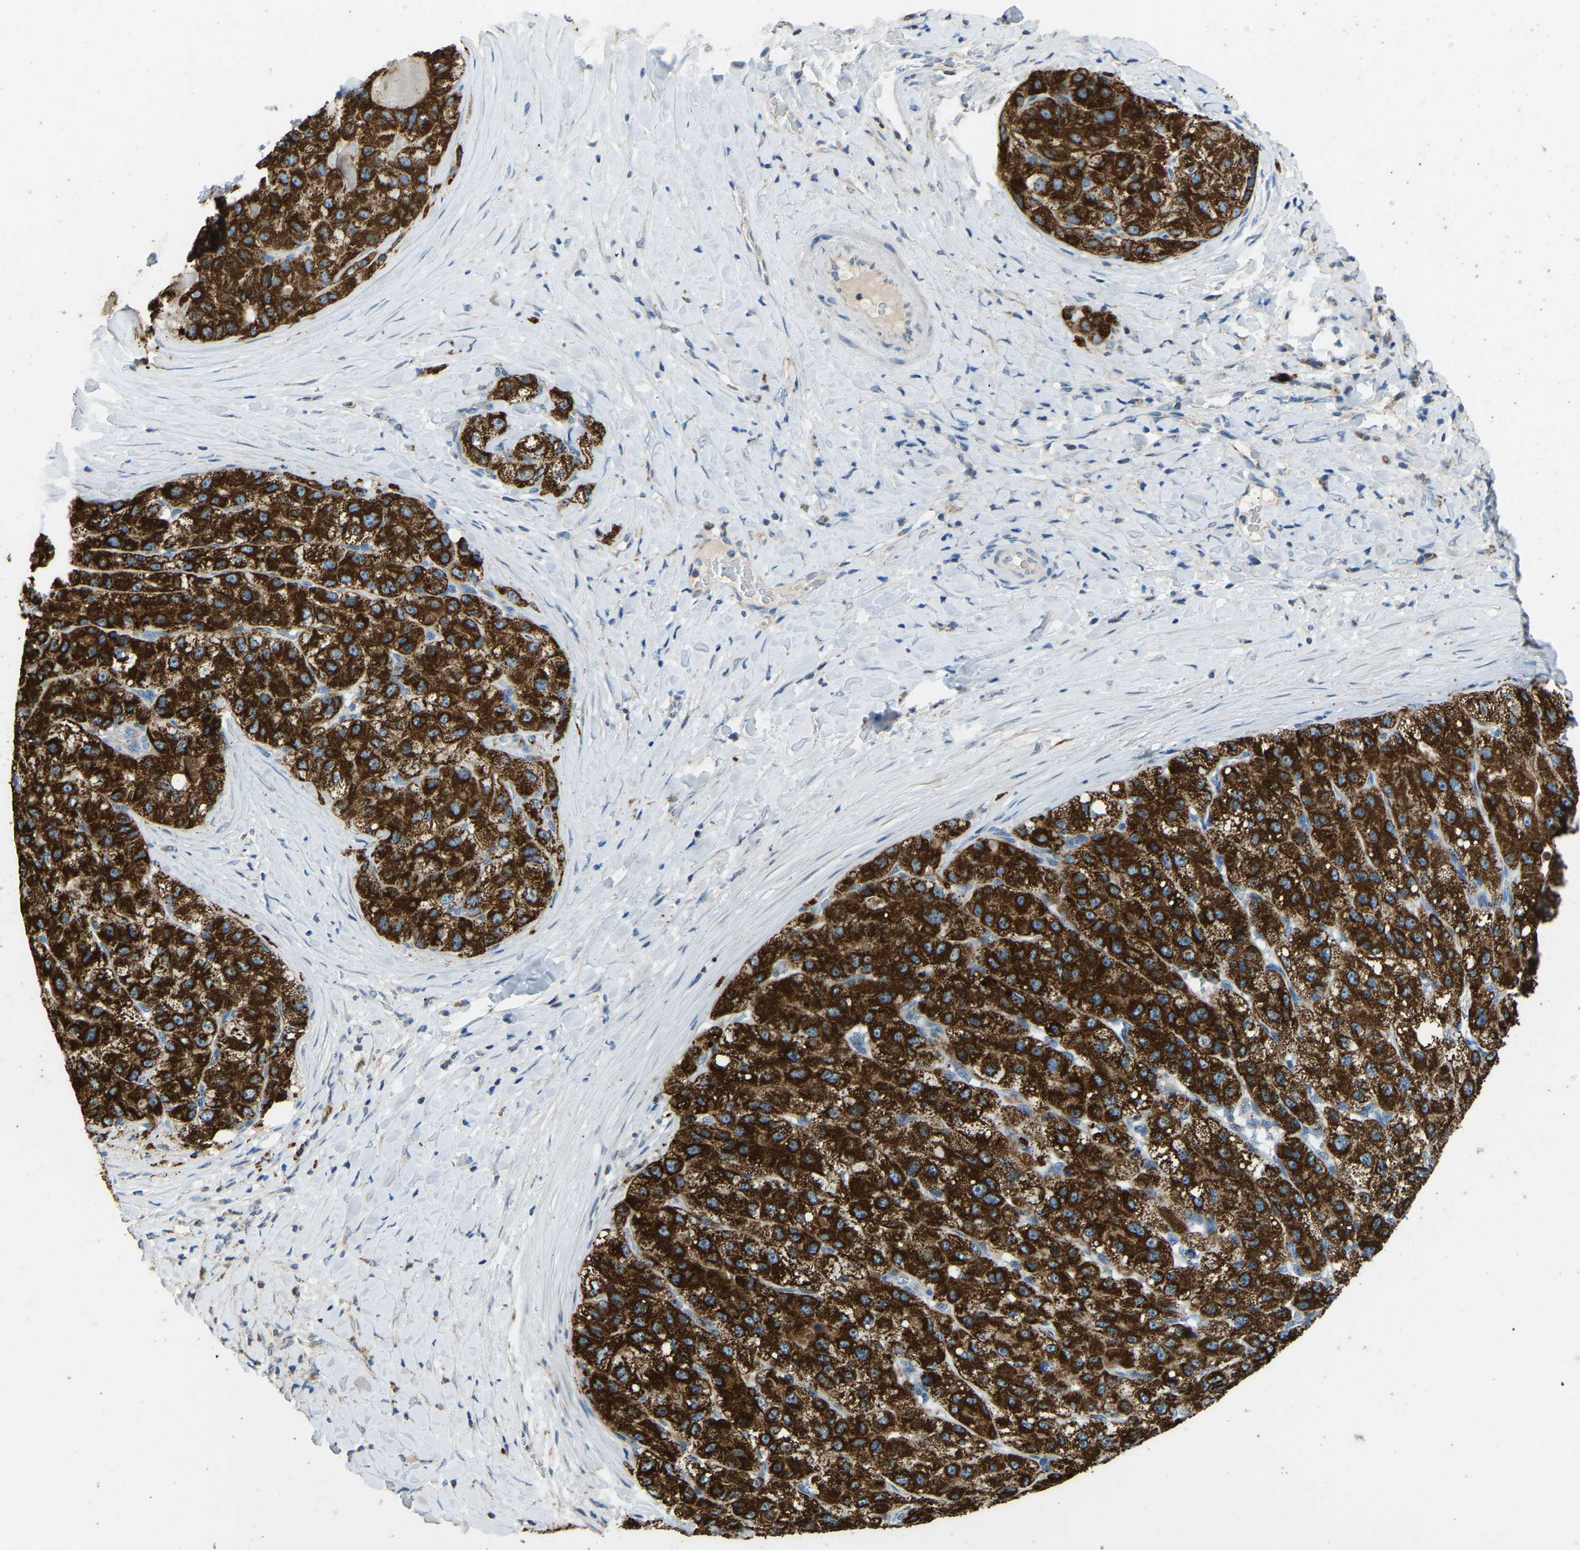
{"staining": {"intensity": "strong", "quantity": ">75%", "location": "cytoplasmic/membranous"}, "tissue": "liver cancer", "cell_type": "Tumor cells", "image_type": "cancer", "snomed": [{"axis": "morphology", "description": "Carcinoma, Hepatocellular, NOS"}, {"axis": "topography", "description": "Liver"}], "caption": "Approximately >75% of tumor cells in human liver hepatocellular carcinoma show strong cytoplasmic/membranous protein expression as visualized by brown immunohistochemical staining.", "gene": "ZNF200", "patient": {"sex": "male", "age": 80}}